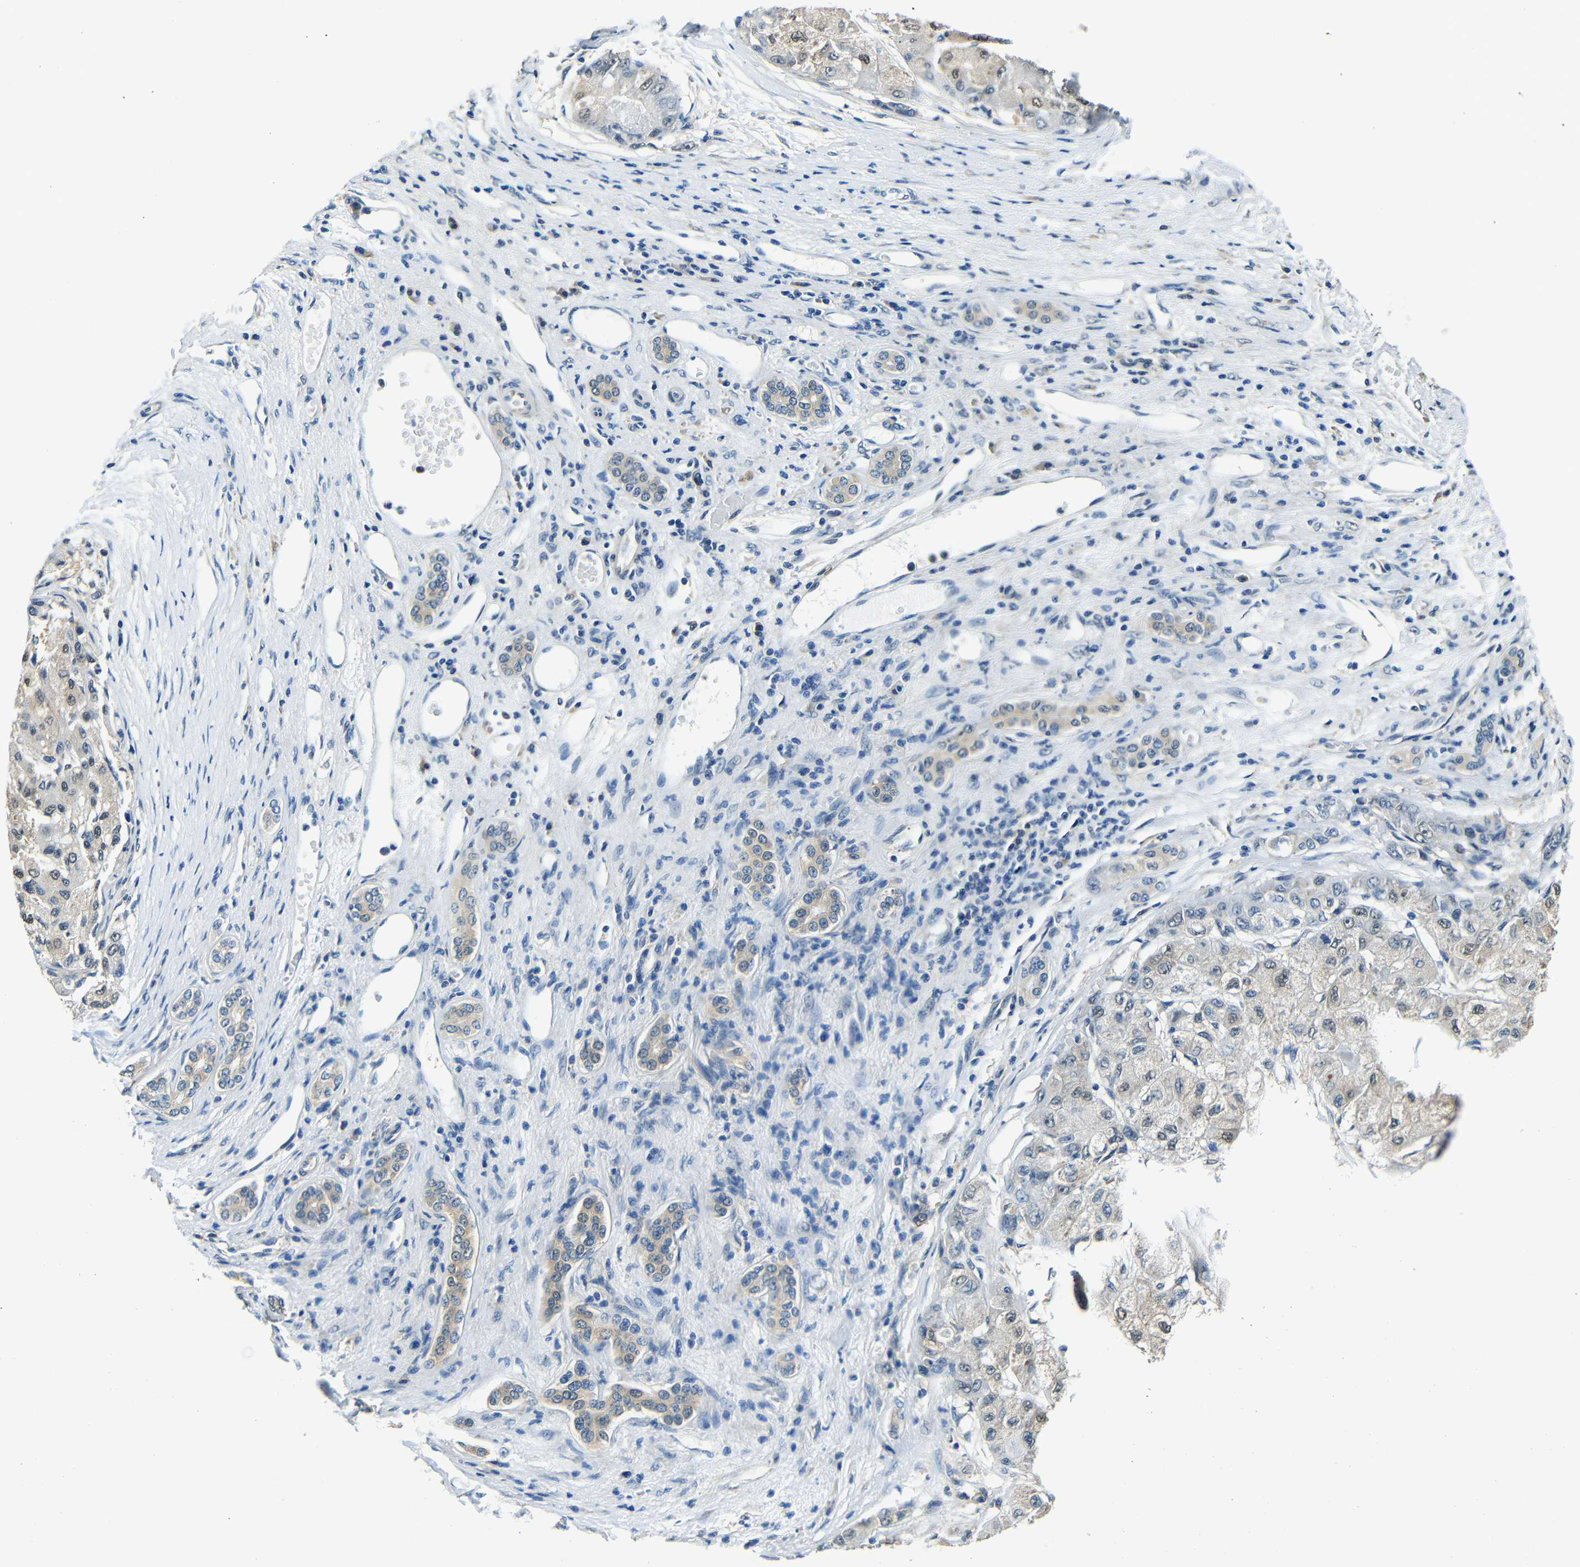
{"staining": {"intensity": "weak", "quantity": "25%-75%", "location": "cytoplasmic/membranous,nuclear"}, "tissue": "liver cancer", "cell_type": "Tumor cells", "image_type": "cancer", "snomed": [{"axis": "morphology", "description": "Carcinoma, Hepatocellular, NOS"}, {"axis": "topography", "description": "Liver"}], "caption": "The histopathology image displays immunohistochemical staining of hepatocellular carcinoma (liver). There is weak cytoplasmic/membranous and nuclear positivity is identified in about 25%-75% of tumor cells.", "gene": "ADAP1", "patient": {"sex": "male", "age": 80}}